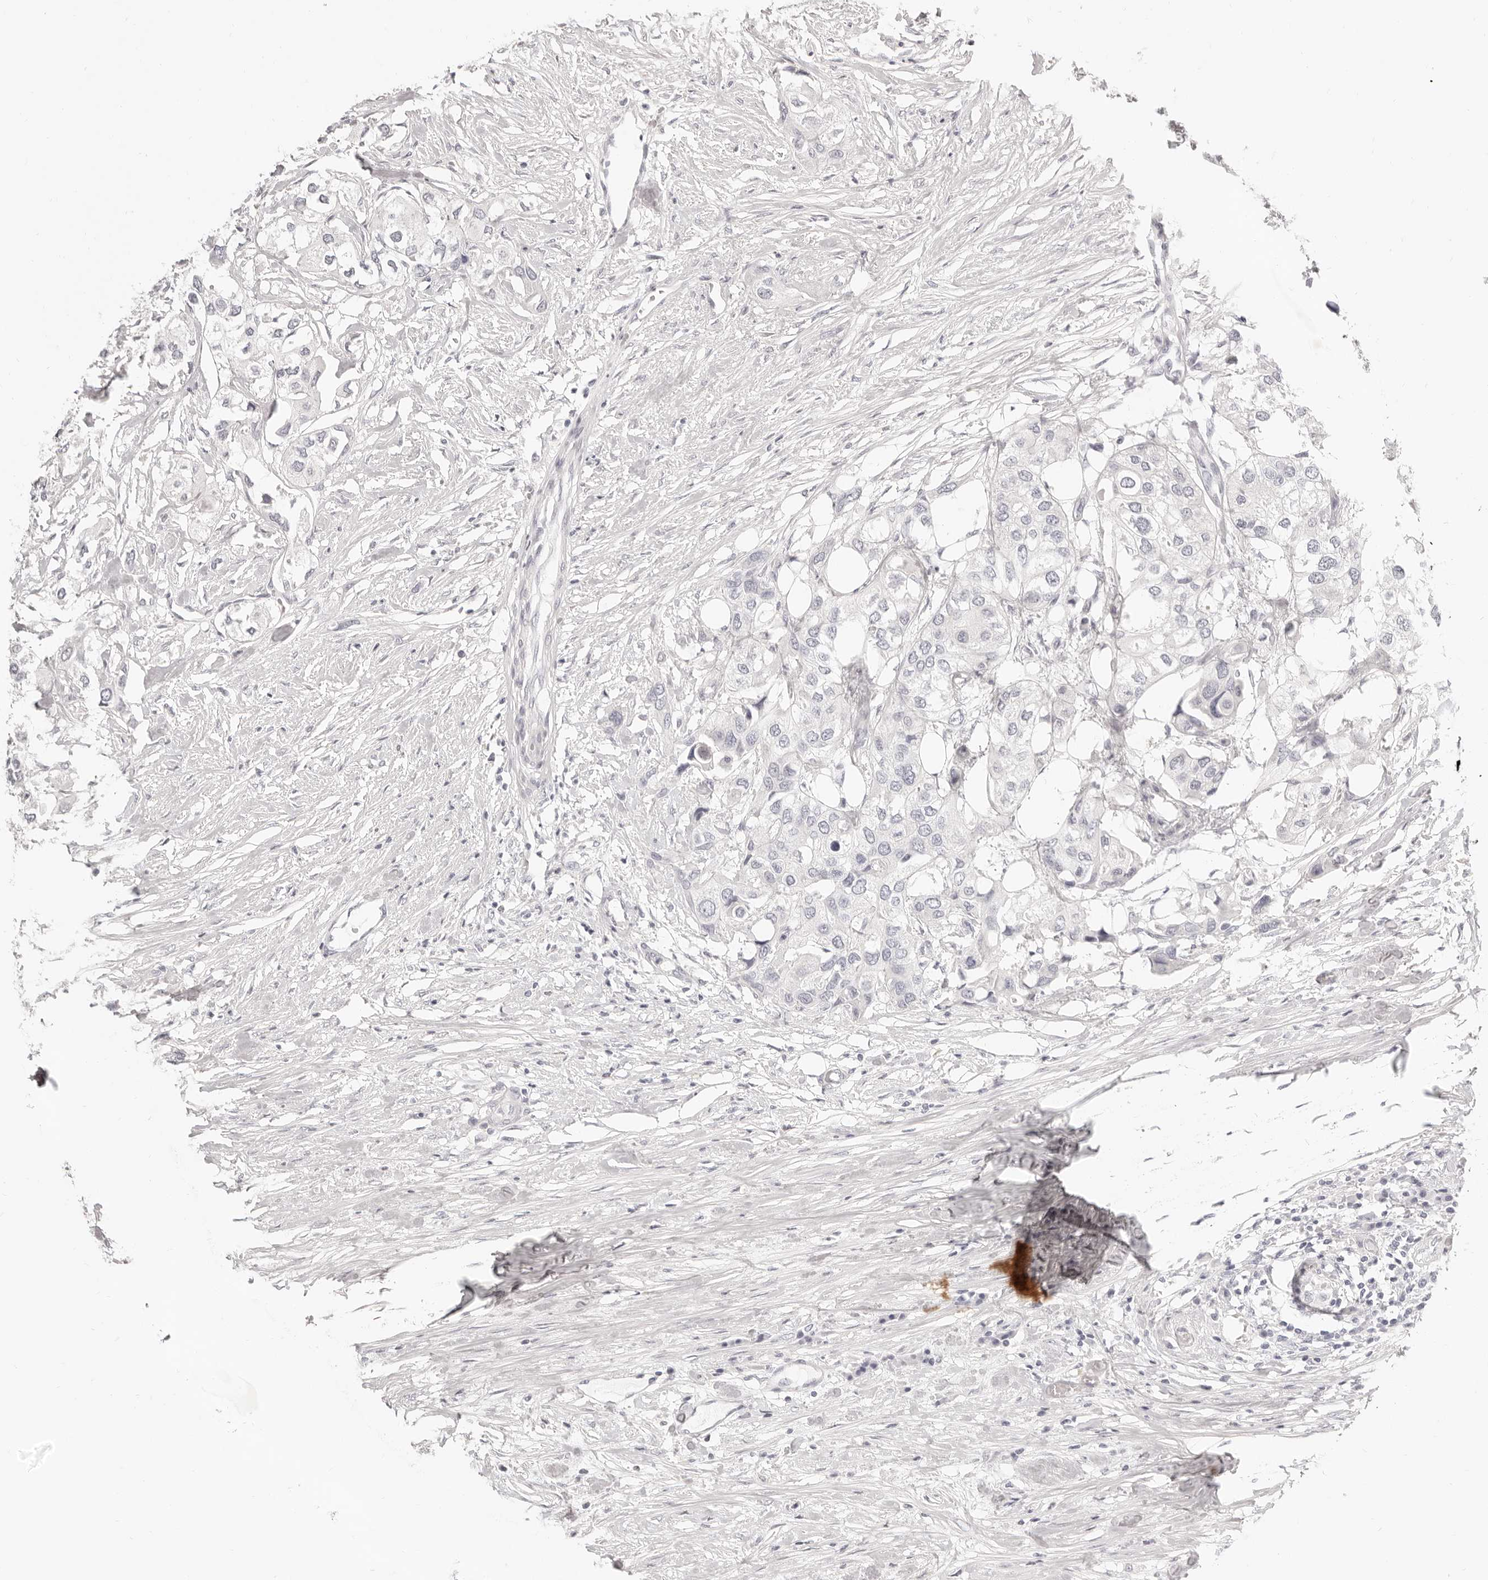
{"staining": {"intensity": "negative", "quantity": "none", "location": "none"}, "tissue": "urothelial cancer", "cell_type": "Tumor cells", "image_type": "cancer", "snomed": [{"axis": "morphology", "description": "Urothelial carcinoma, High grade"}, {"axis": "topography", "description": "Urinary bladder"}], "caption": "Immunohistochemical staining of urothelial cancer displays no significant staining in tumor cells.", "gene": "FABP1", "patient": {"sex": "male", "age": 64}}